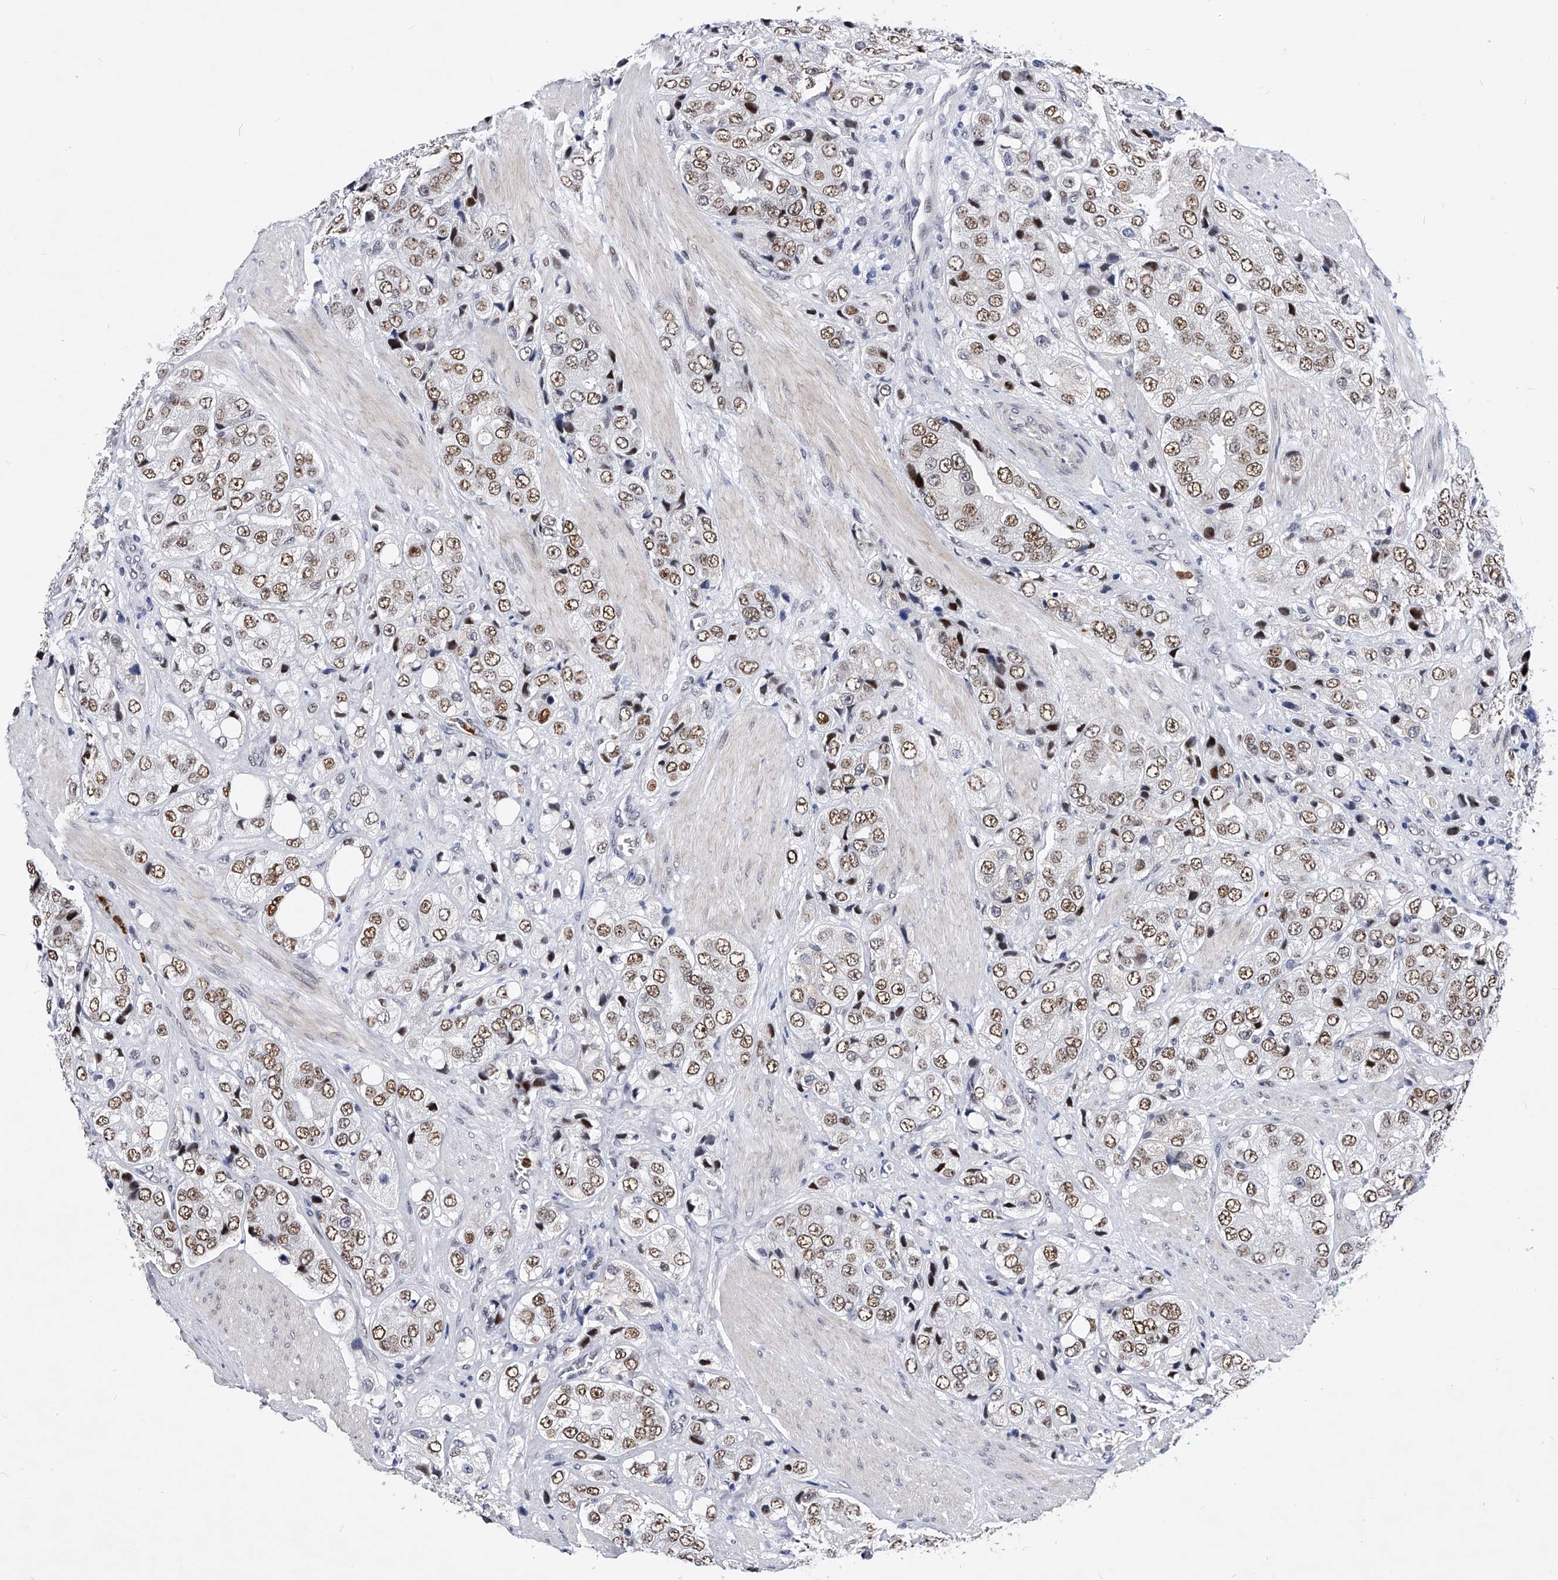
{"staining": {"intensity": "moderate", "quantity": ">75%", "location": "nuclear"}, "tissue": "prostate cancer", "cell_type": "Tumor cells", "image_type": "cancer", "snomed": [{"axis": "morphology", "description": "Adenocarcinoma, High grade"}, {"axis": "topography", "description": "Prostate"}], "caption": "Brown immunohistochemical staining in prostate high-grade adenocarcinoma displays moderate nuclear expression in approximately >75% of tumor cells.", "gene": "TESK2", "patient": {"sex": "male", "age": 50}}